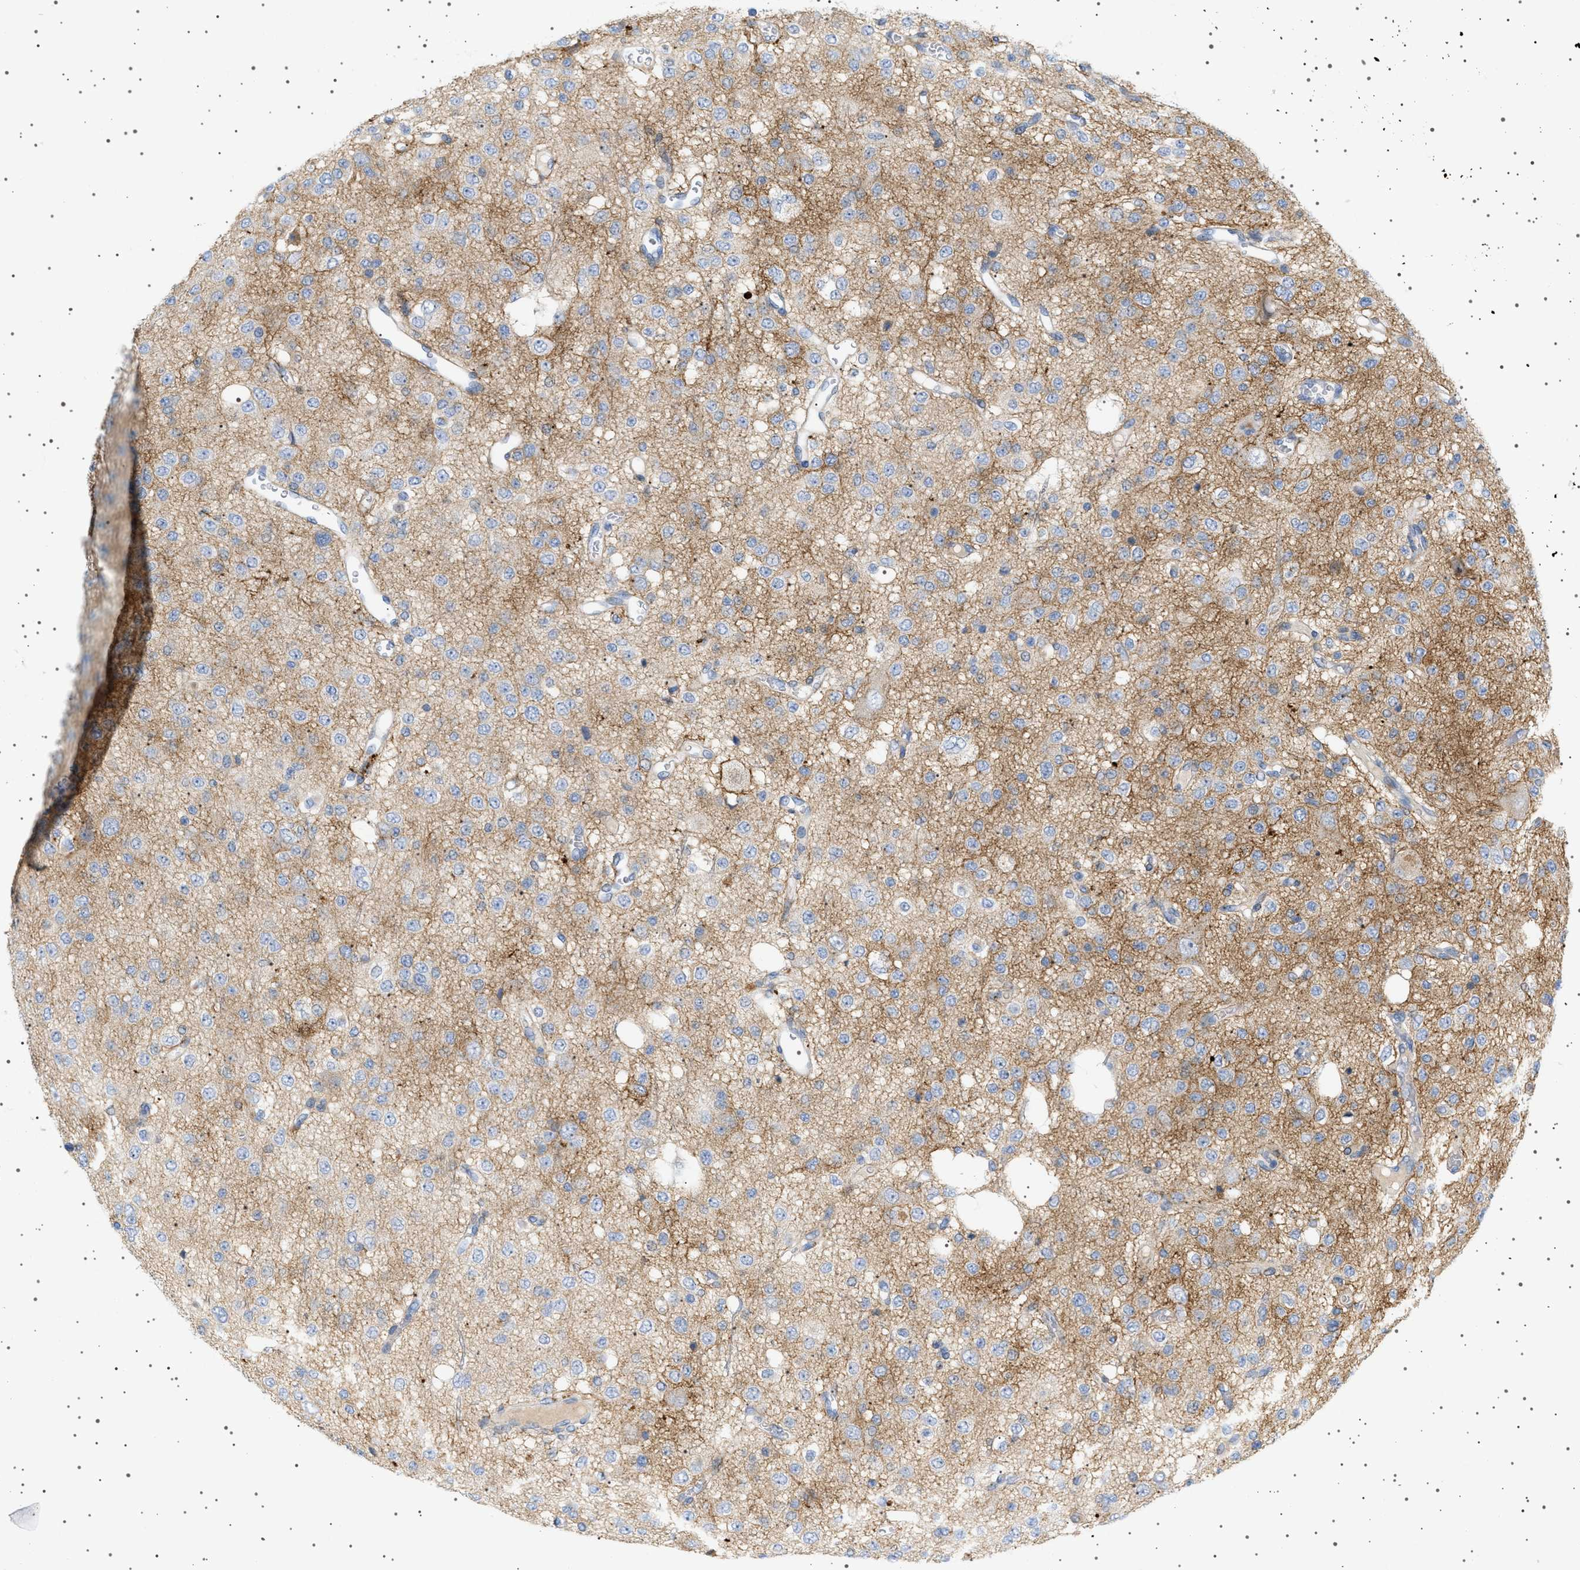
{"staining": {"intensity": "negative", "quantity": "none", "location": "none"}, "tissue": "glioma", "cell_type": "Tumor cells", "image_type": "cancer", "snomed": [{"axis": "morphology", "description": "Glioma, malignant, Low grade"}, {"axis": "topography", "description": "Brain"}], "caption": "Immunohistochemistry photomicrograph of malignant glioma (low-grade) stained for a protein (brown), which demonstrates no expression in tumor cells.", "gene": "ADCY10", "patient": {"sex": "male", "age": 38}}